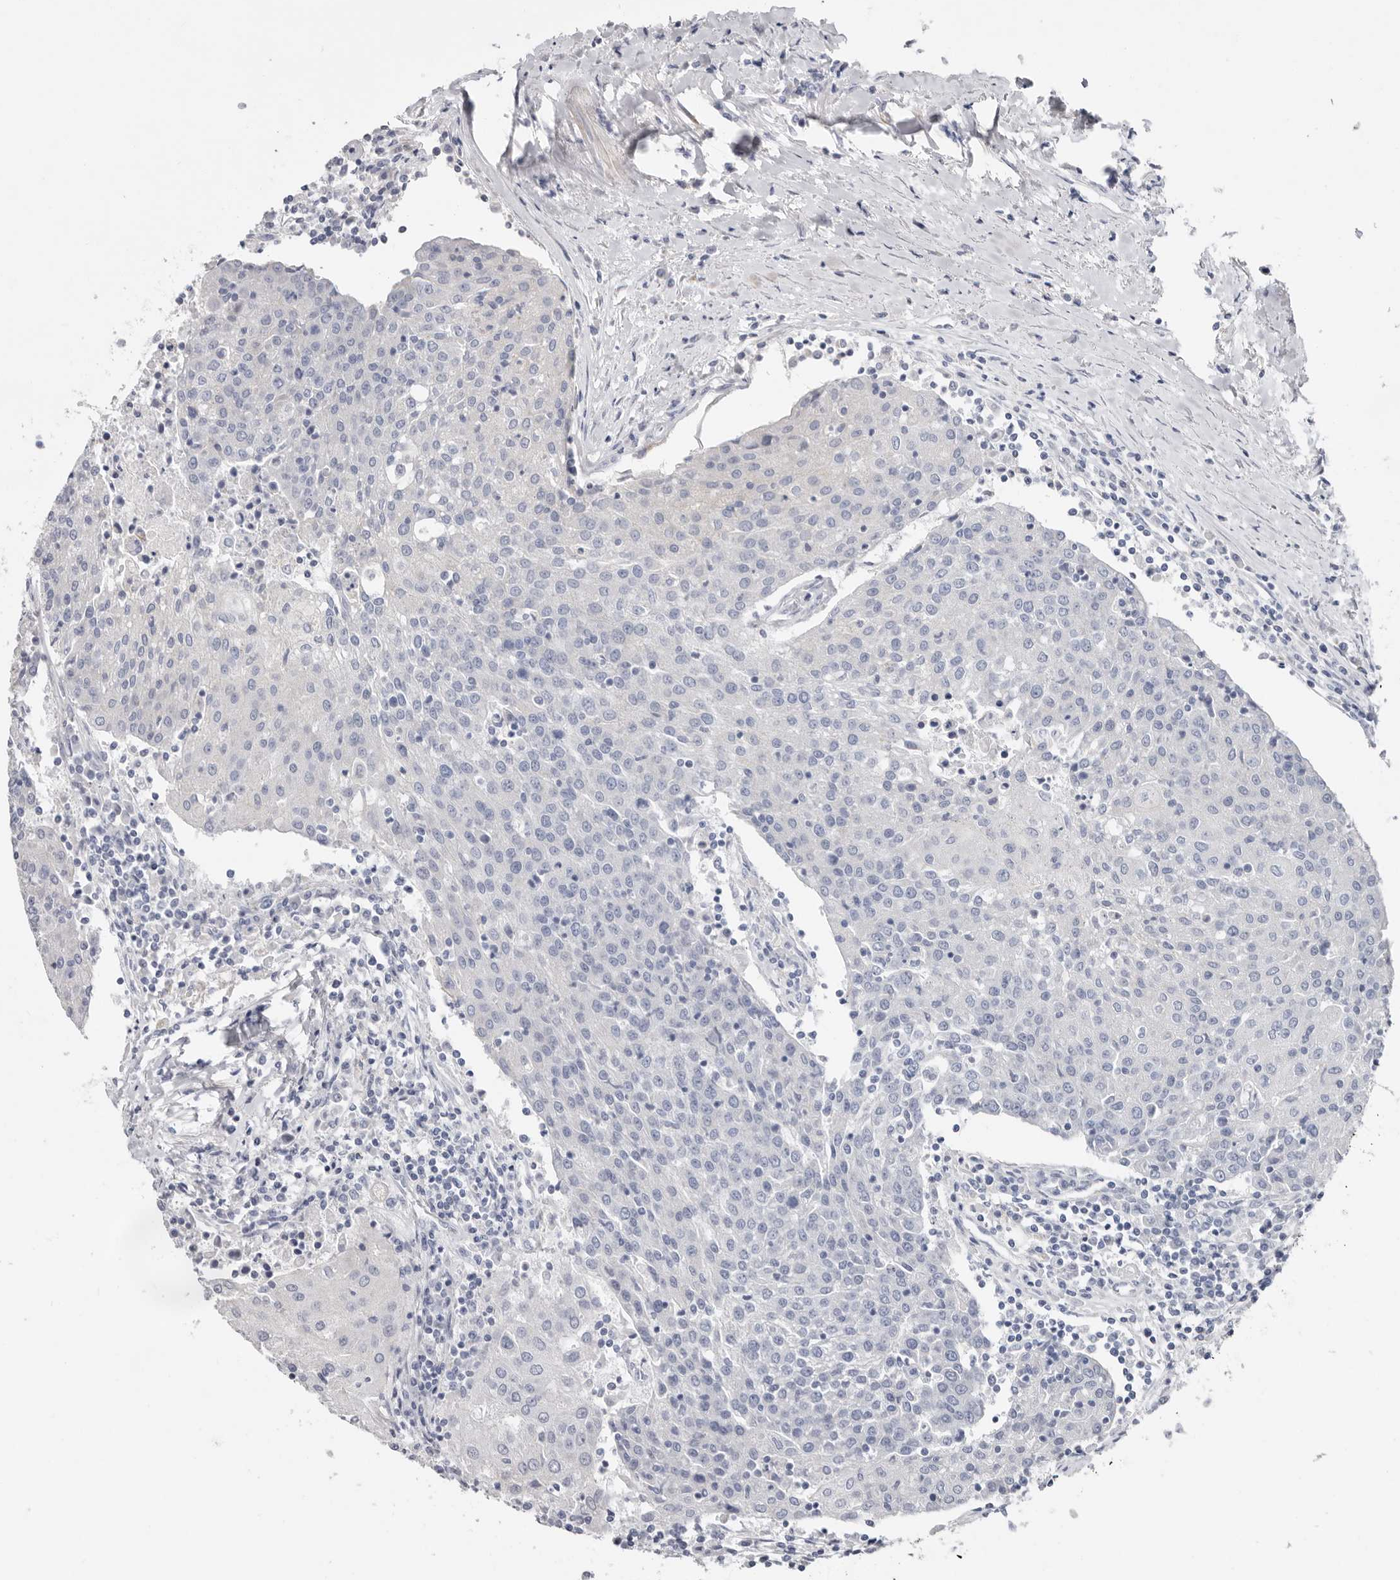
{"staining": {"intensity": "negative", "quantity": "none", "location": "none"}, "tissue": "urothelial cancer", "cell_type": "Tumor cells", "image_type": "cancer", "snomed": [{"axis": "morphology", "description": "Urothelial carcinoma, High grade"}, {"axis": "topography", "description": "Urinary bladder"}], "caption": "Immunohistochemical staining of high-grade urothelial carcinoma demonstrates no significant expression in tumor cells. The staining is performed using DAB brown chromogen with nuclei counter-stained in using hematoxylin.", "gene": "RSPO2", "patient": {"sex": "female", "age": 85}}